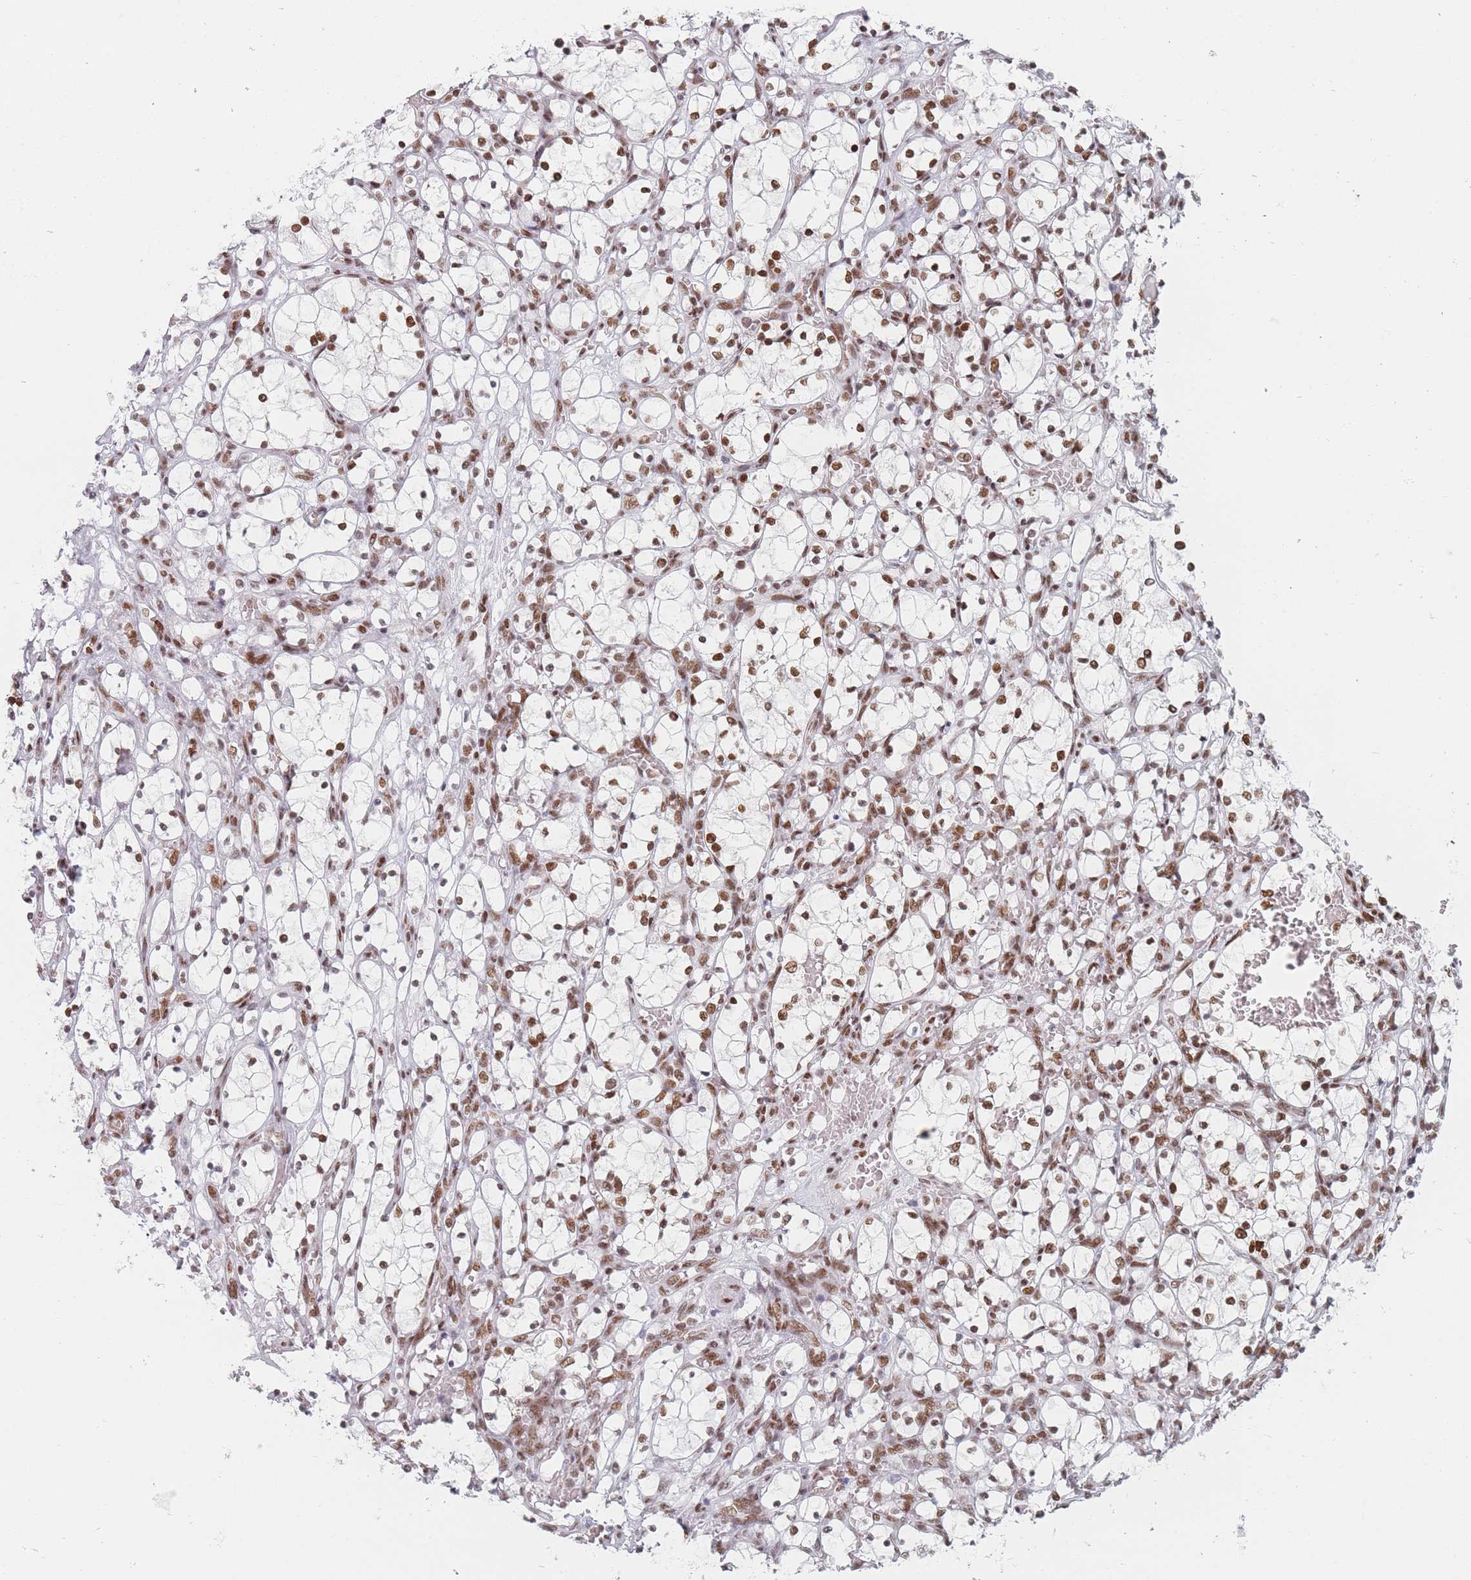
{"staining": {"intensity": "moderate", "quantity": ">75%", "location": "nuclear"}, "tissue": "renal cancer", "cell_type": "Tumor cells", "image_type": "cancer", "snomed": [{"axis": "morphology", "description": "Adenocarcinoma, NOS"}, {"axis": "topography", "description": "Kidney"}], "caption": "Adenocarcinoma (renal) stained with immunohistochemistry demonstrates moderate nuclear positivity in about >75% of tumor cells.", "gene": "SAFB2", "patient": {"sex": "female", "age": 69}}